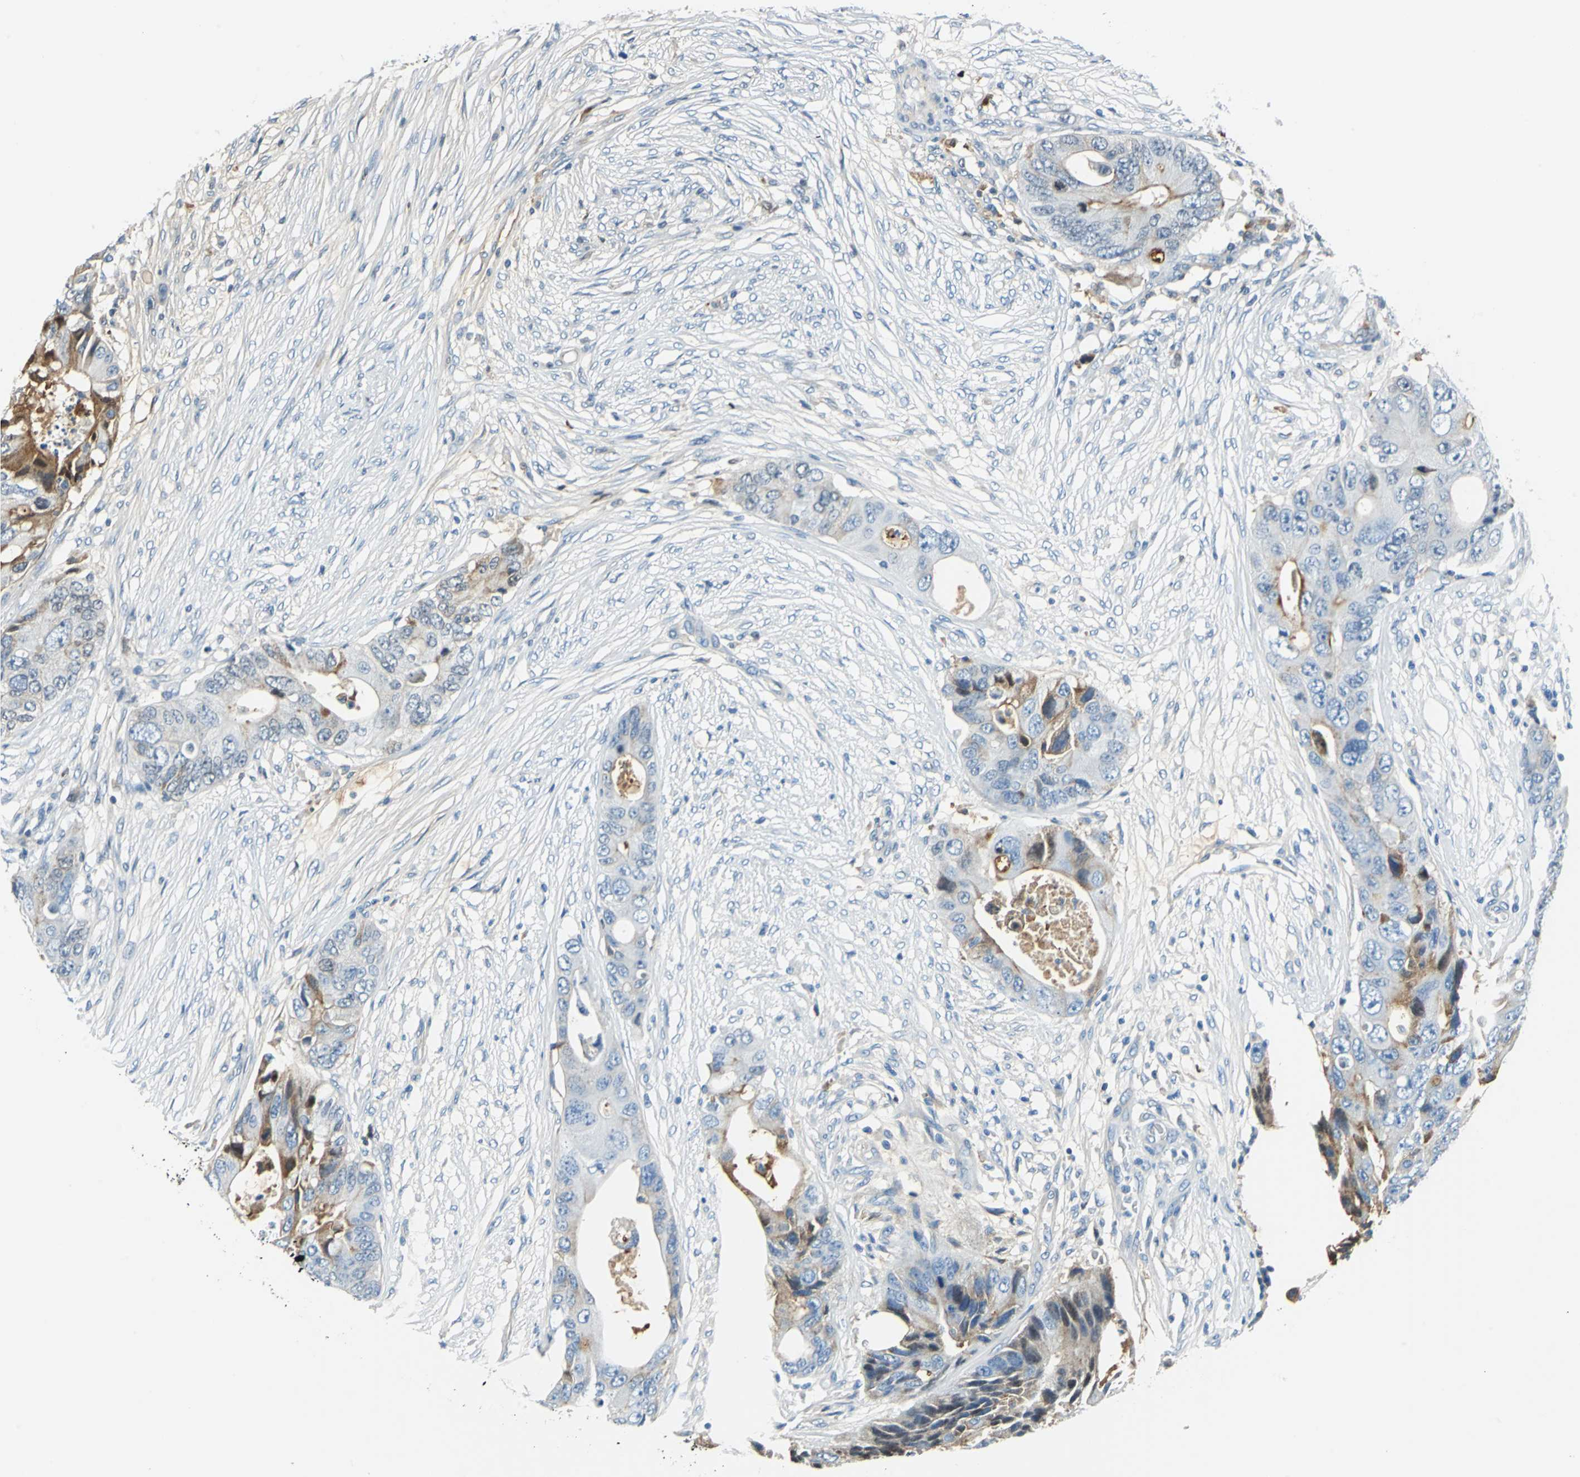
{"staining": {"intensity": "moderate", "quantity": "<25%", "location": "cytoplasmic/membranous"}, "tissue": "colorectal cancer", "cell_type": "Tumor cells", "image_type": "cancer", "snomed": [{"axis": "morphology", "description": "Adenocarcinoma, NOS"}, {"axis": "topography", "description": "Colon"}], "caption": "Moderate cytoplasmic/membranous expression is seen in approximately <25% of tumor cells in colorectal cancer.", "gene": "ALB", "patient": {"sex": "male", "age": 71}}